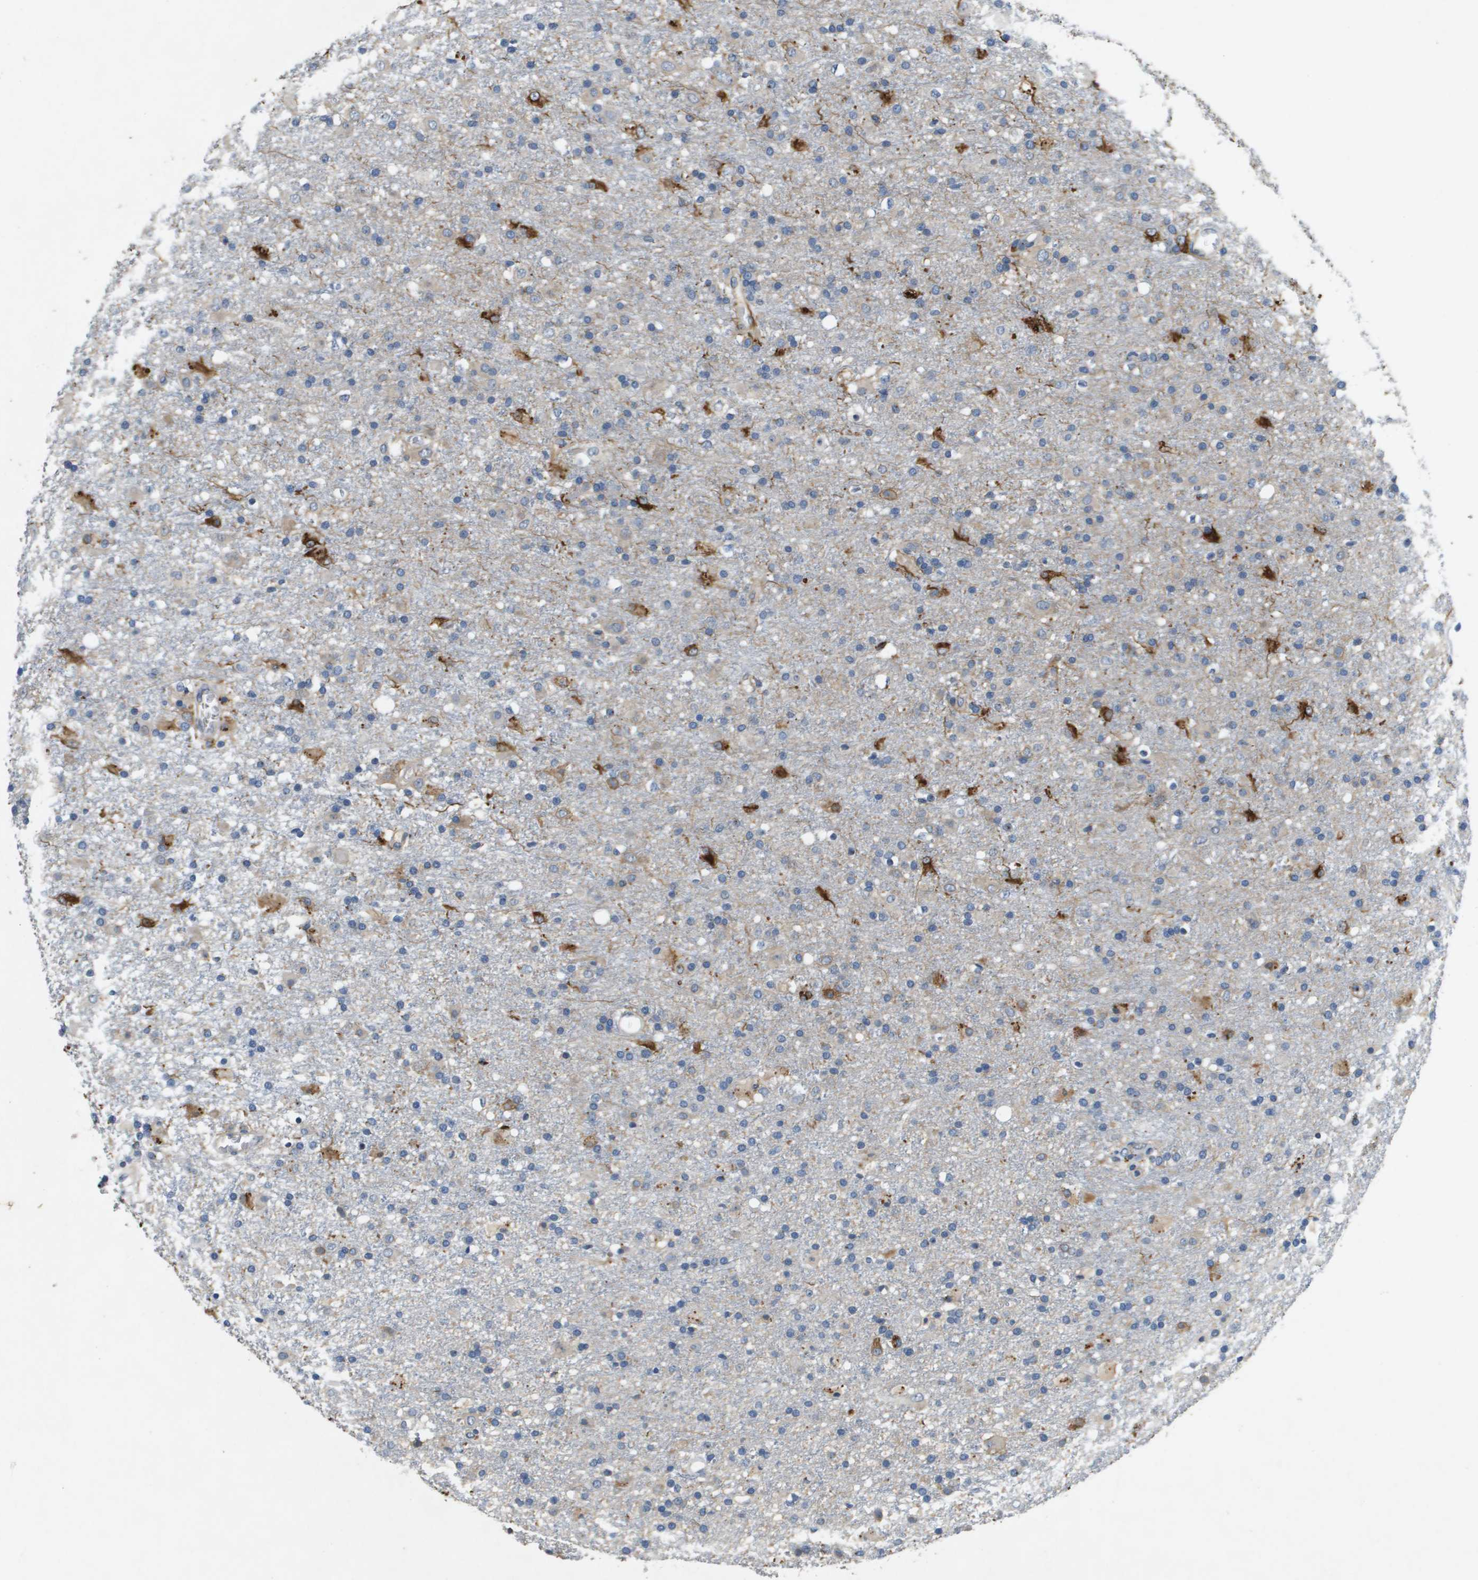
{"staining": {"intensity": "weak", "quantity": "<25%", "location": "cytoplasmic/membranous"}, "tissue": "glioma", "cell_type": "Tumor cells", "image_type": "cancer", "snomed": [{"axis": "morphology", "description": "Glioma, malignant, Low grade"}, {"axis": "topography", "description": "Brain"}], "caption": "Tumor cells are negative for protein expression in human malignant glioma (low-grade).", "gene": "PGAP3", "patient": {"sex": "male", "age": 65}}